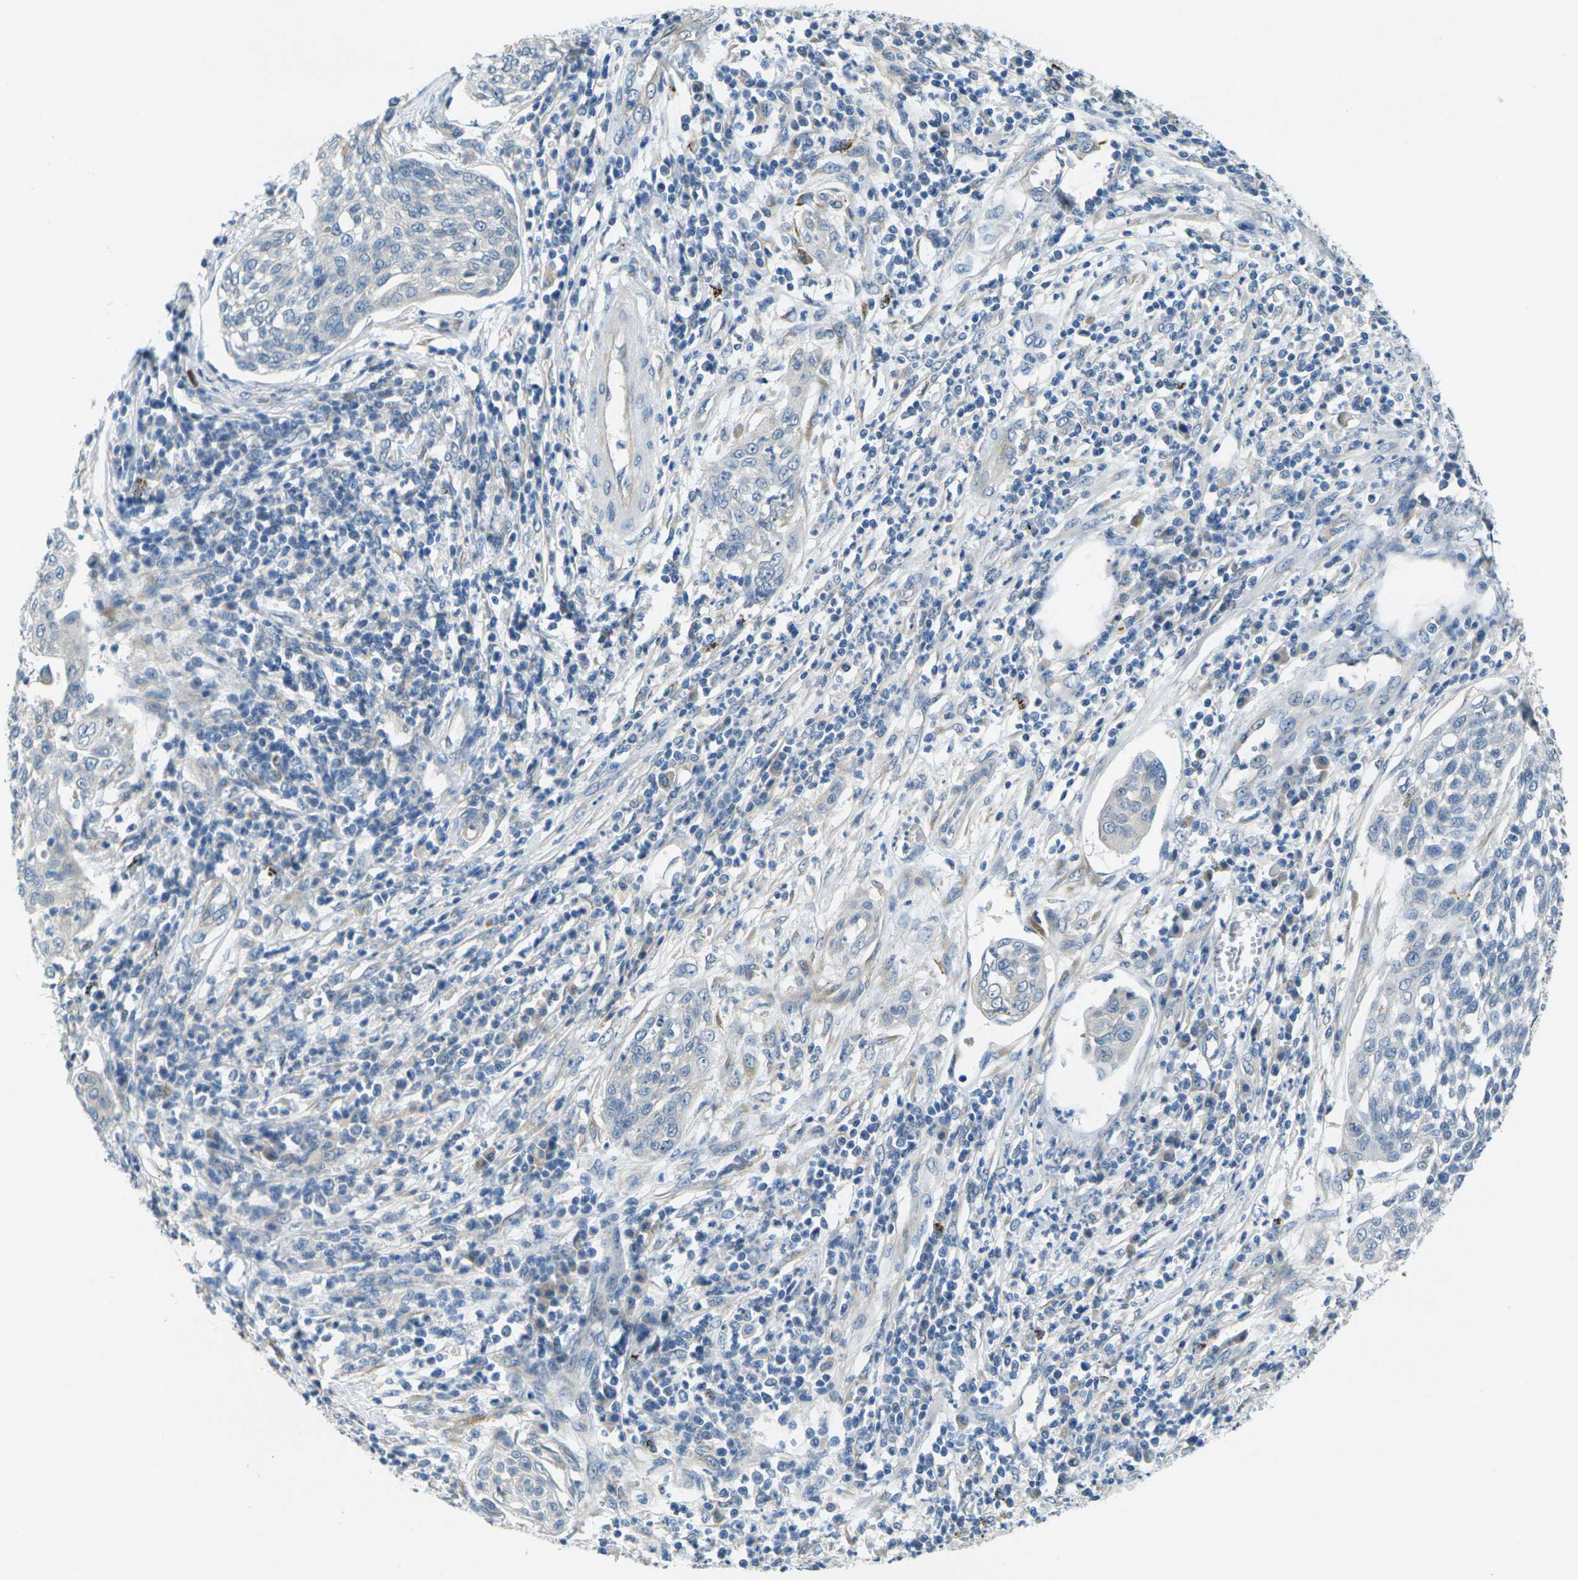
{"staining": {"intensity": "negative", "quantity": "none", "location": "none"}, "tissue": "cervical cancer", "cell_type": "Tumor cells", "image_type": "cancer", "snomed": [{"axis": "morphology", "description": "Squamous cell carcinoma, NOS"}, {"axis": "topography", "description": "Cervix"}], "caption": "The IHC photomicrograph has no significant expression in tumor cells of squamous cell carcinoma (cervical) tissue.", "gene": "CYP2C8", "patient": {"sex": "female", "age": 34}}